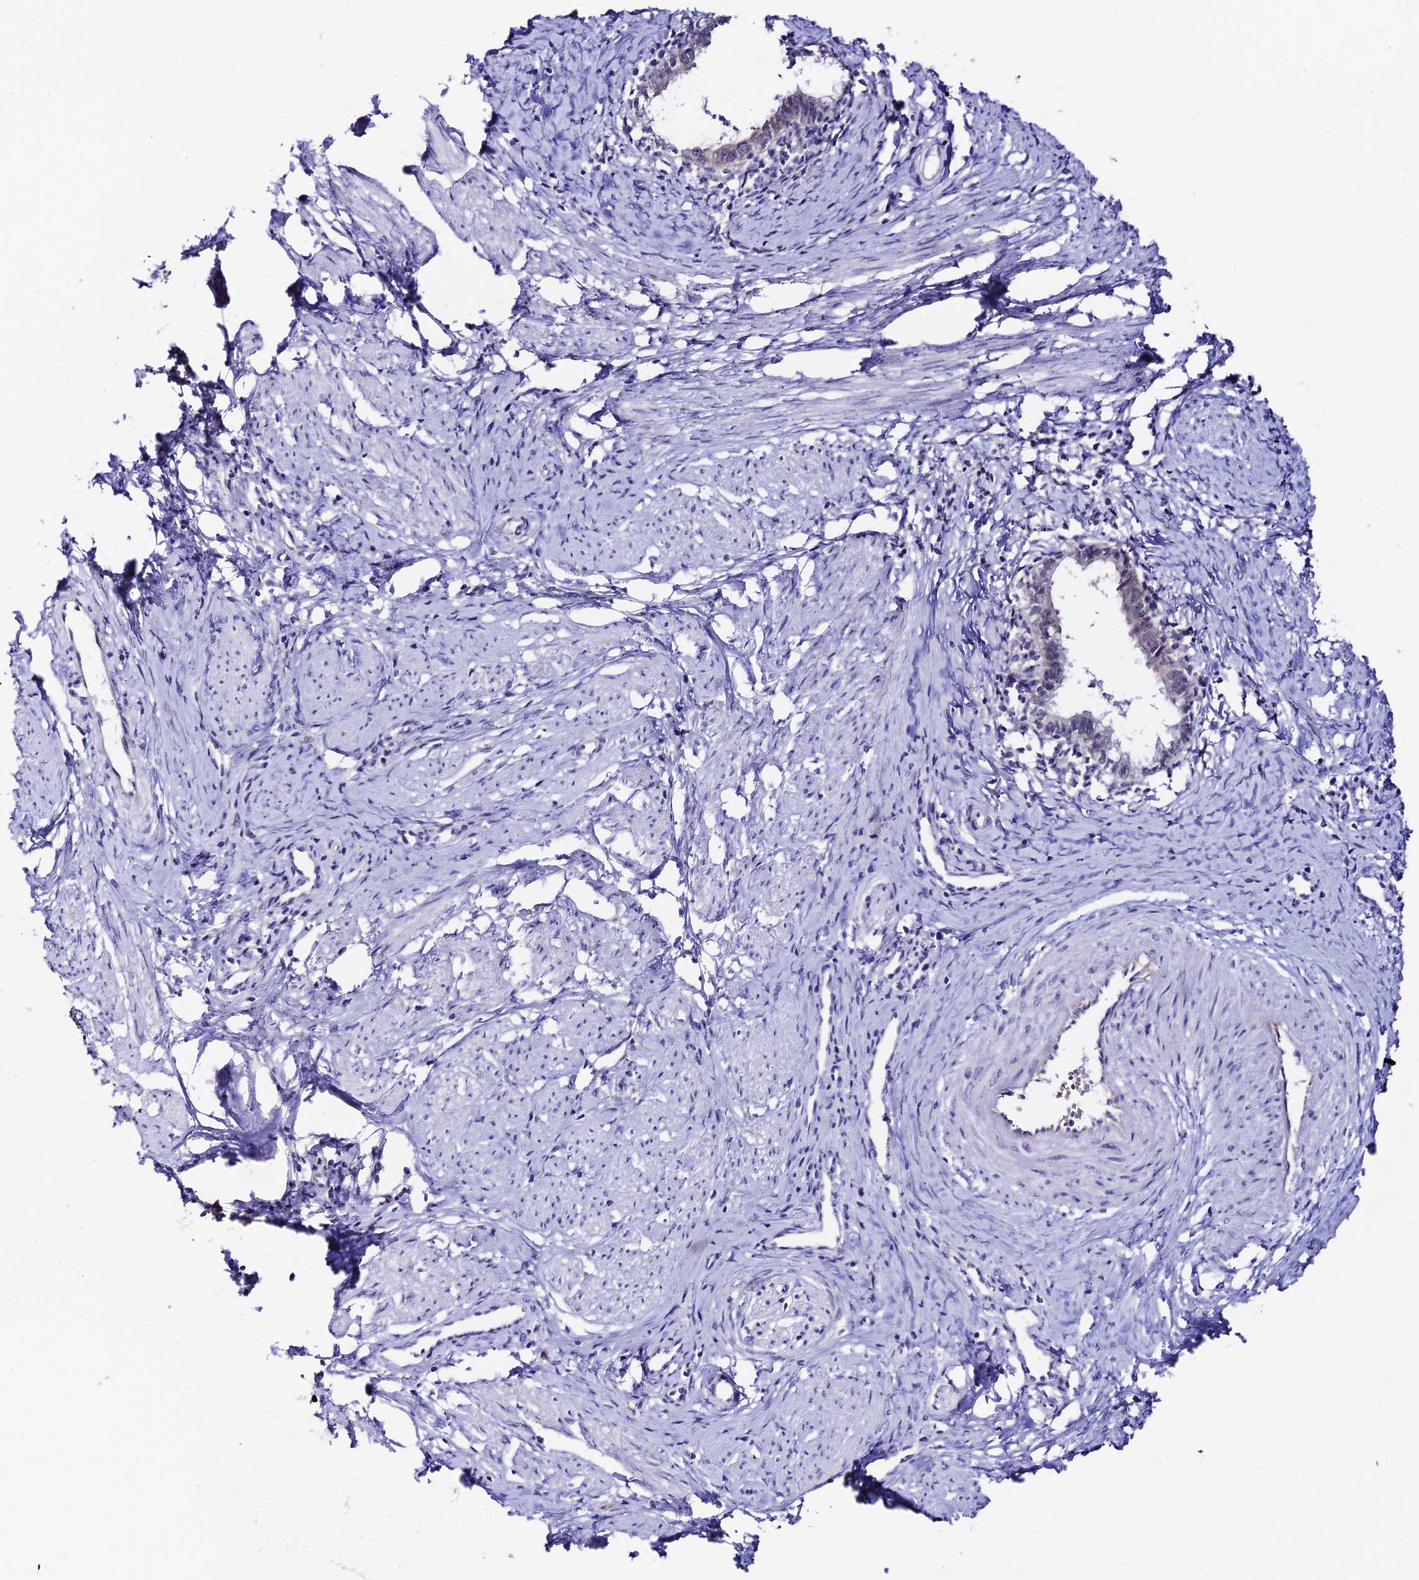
{"staining": {"intensity": "negative", "quantity": "none", "location": "none"}, "tissue": "cervical cancer", "cell_type": "Tumor cells", "image_type": "cancer", "snomed": [{"axis": "morphology", "description": "Adenocarcinoma, NOS"}, {"axis": "topography", "description": "Cervix"}], "caption": "Immunohistochemical staining of human cervical cancer demonstrates no significant staining in tumor cells.", "gene": "RASGEF1B", "patient": {"sex": "female", "age": 36}}